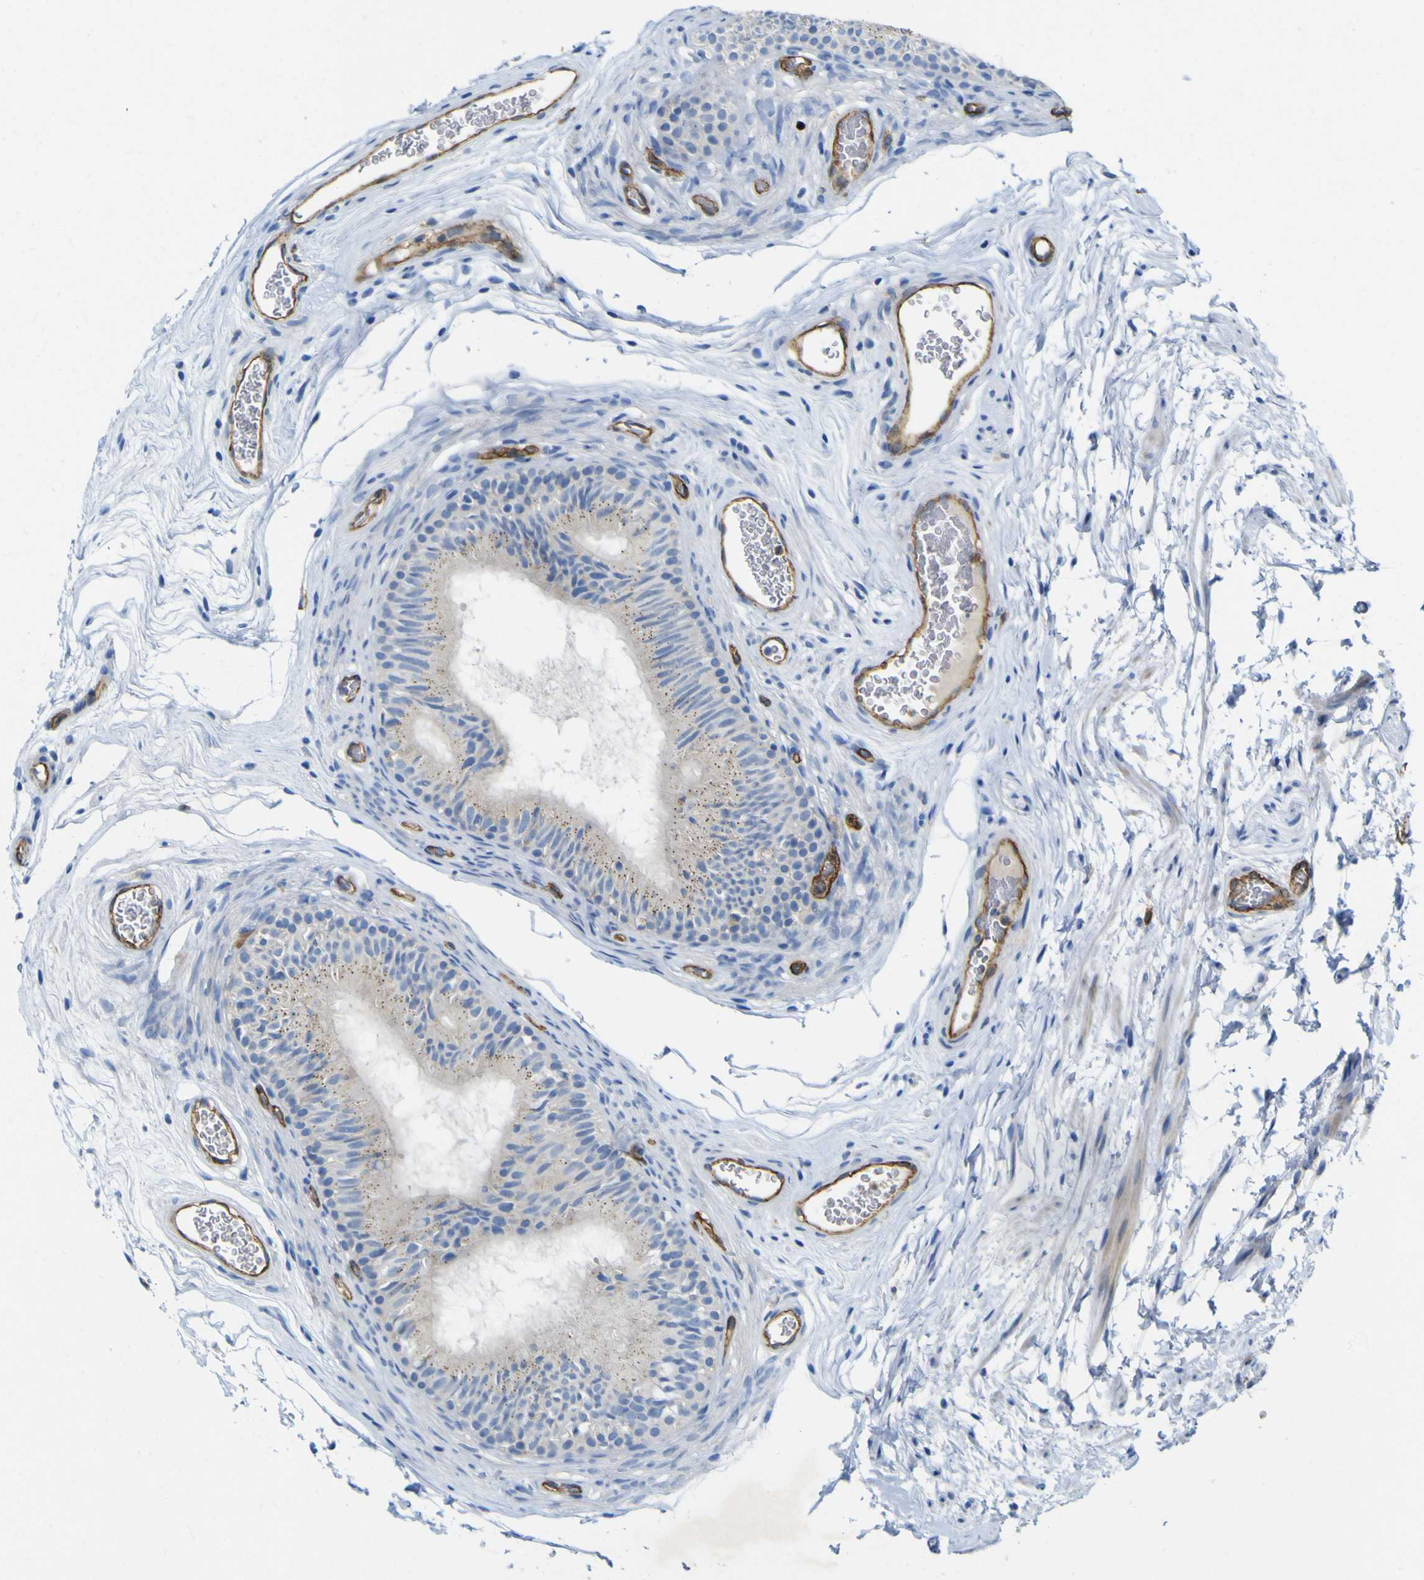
{"staining": {"intensity": "negative", "quantity": "none", "location": "none"}, "tissue": "epididymis", "cell_type": "Glandular cells", "image_type": "normal", "snomed": [{"axis": "morphology", "description": "Normal tissue, NOS"}, {"axis": "topography", "description": "Epididymis"}], "caption": "Glandular cells show no significant staining in normal epididymis. (DAB immunohistochemistry (IHC), high magnification).", "gene": "CD93", "patient": {"sex": "male", "age": 36}}